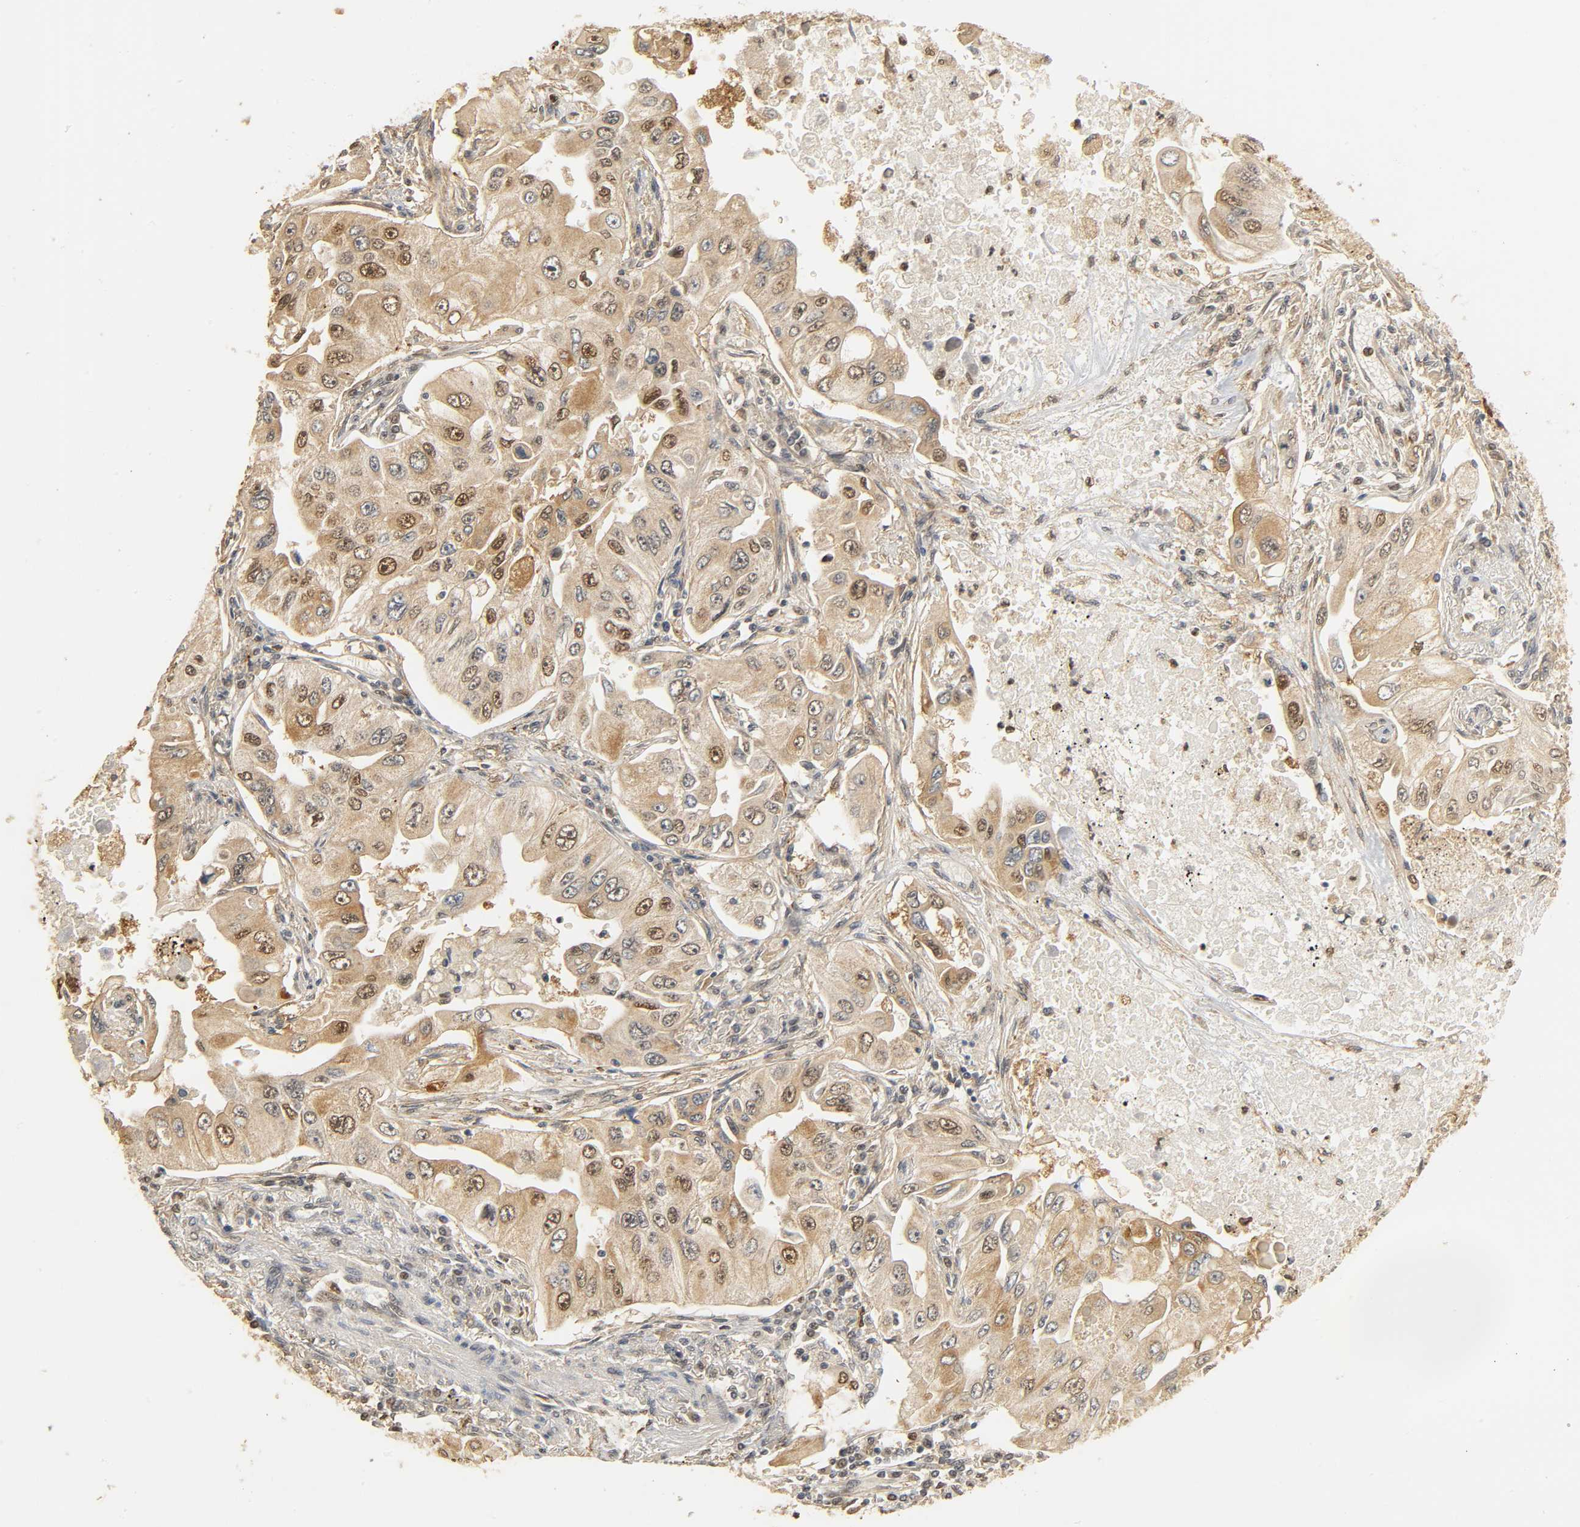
{"staining": {"intensity": "moderate", "quantity": ">75%", "location": "cytoplasmic/membranous,nuclear"}, "tissue": "lung cancer", "cell_type": "Tumor cells", "image_type": "cancer", "snomed": [{"axis": "morphology", "description": "Adenocarcinoma, NOS"}, {"axis": "topography", "description": "Lung"}], "caption": "The image exhibits staining of lung cancer, revealing moderate cytoplasmic/membranous and nuclear protein staining (brown color) within tumor cells.", "gene": "ZFPM2", "patient": {"sex": "male", "age": 84}}